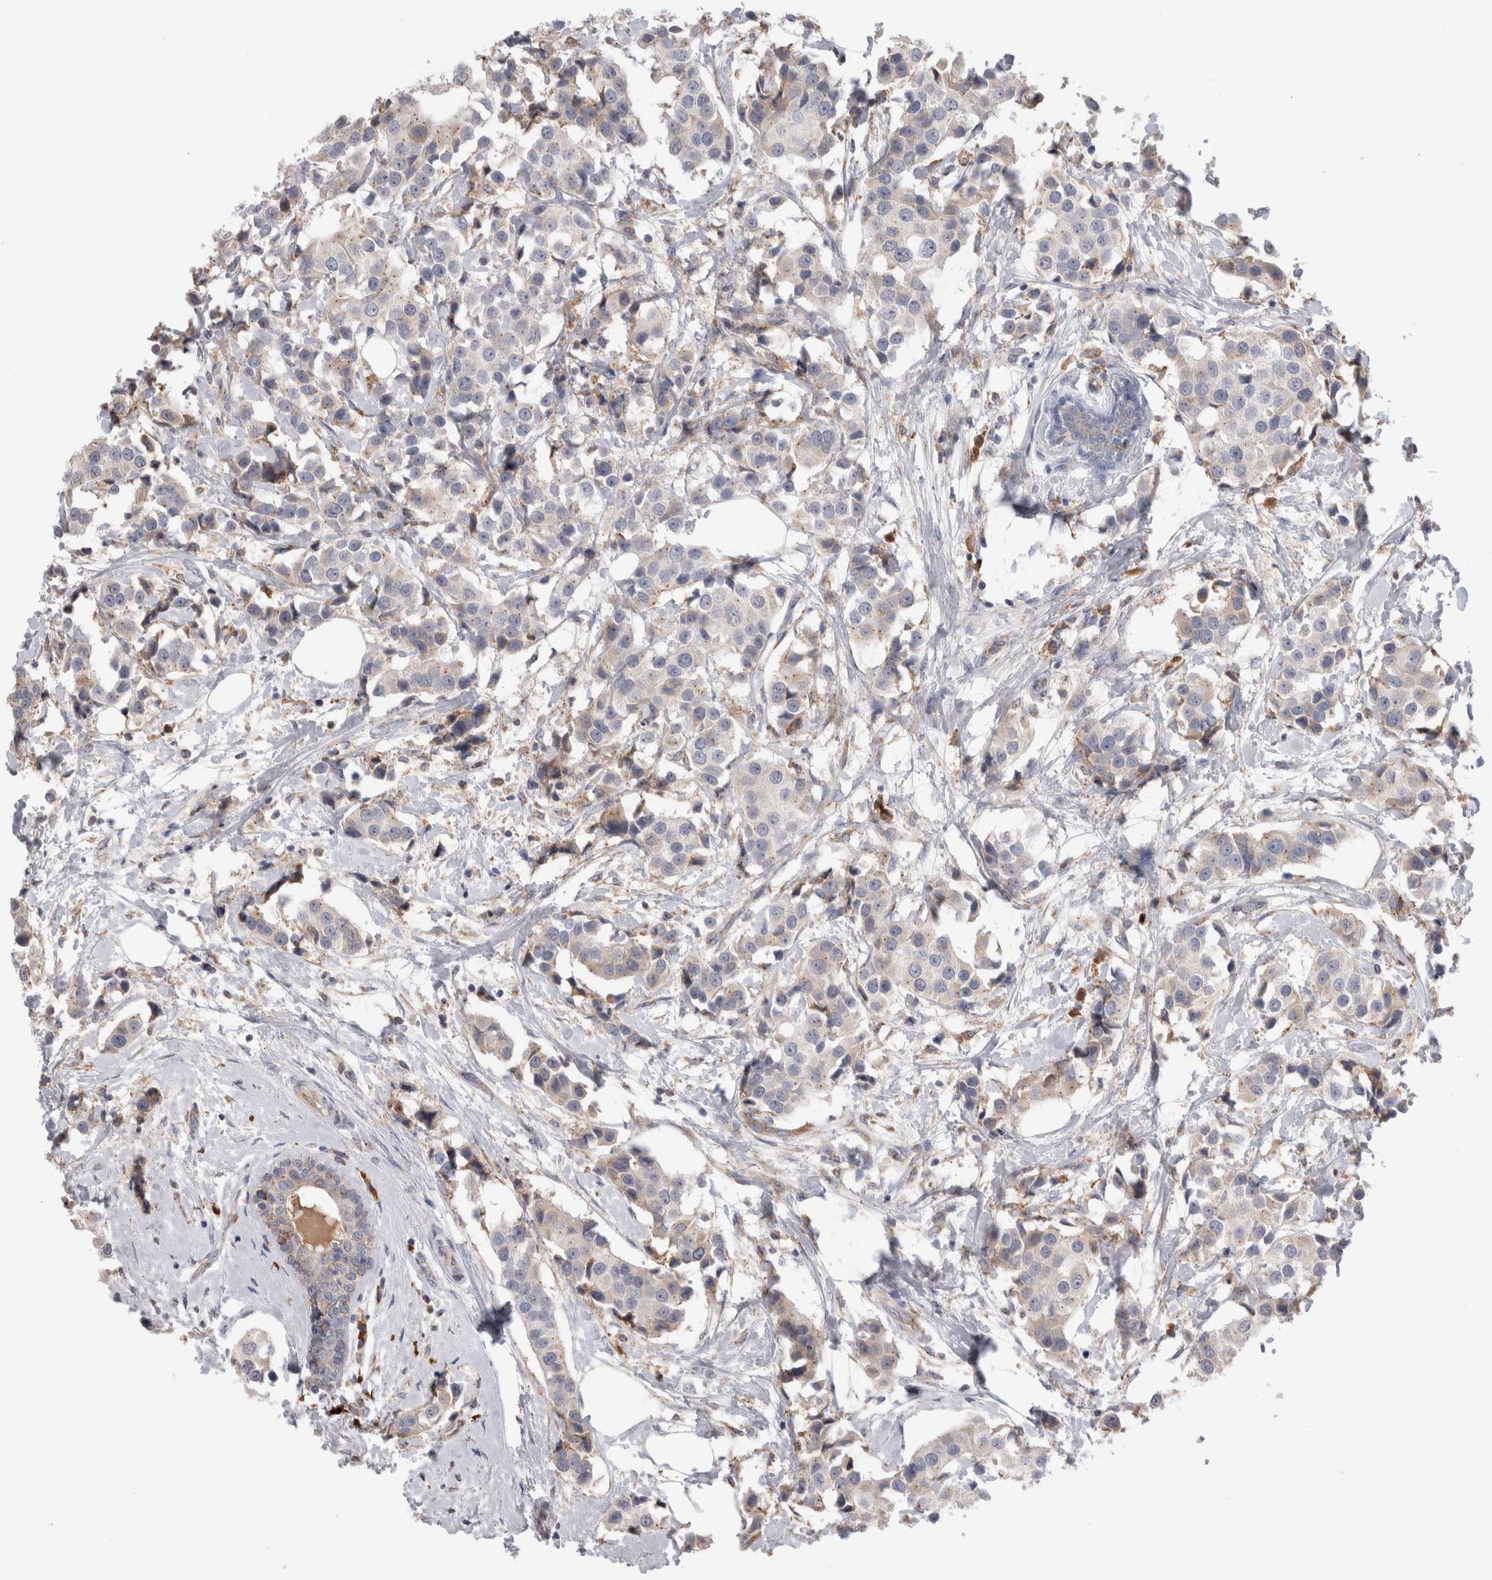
{"staining": {"intensity": "weak", "quantity": "<25%", "location": "cytoplasmic/membranous"}, "tissue": "breast cancer", "cell_type": "Tumor cells", "image_type": "cancer", "snomed": [{"axis": "morphology", "description": "Normal tissue, NOS"}, {"axis": "morphology", "description": "Duct carcinoma"}, {"axis": "topography", "description": "Breast"}], "caption": "Histopathology image shows no protein positivity in tumor cells of breast cancer tissue.", "gene": "ZNF341", "patient": {"sex": "female", "age": 39}}